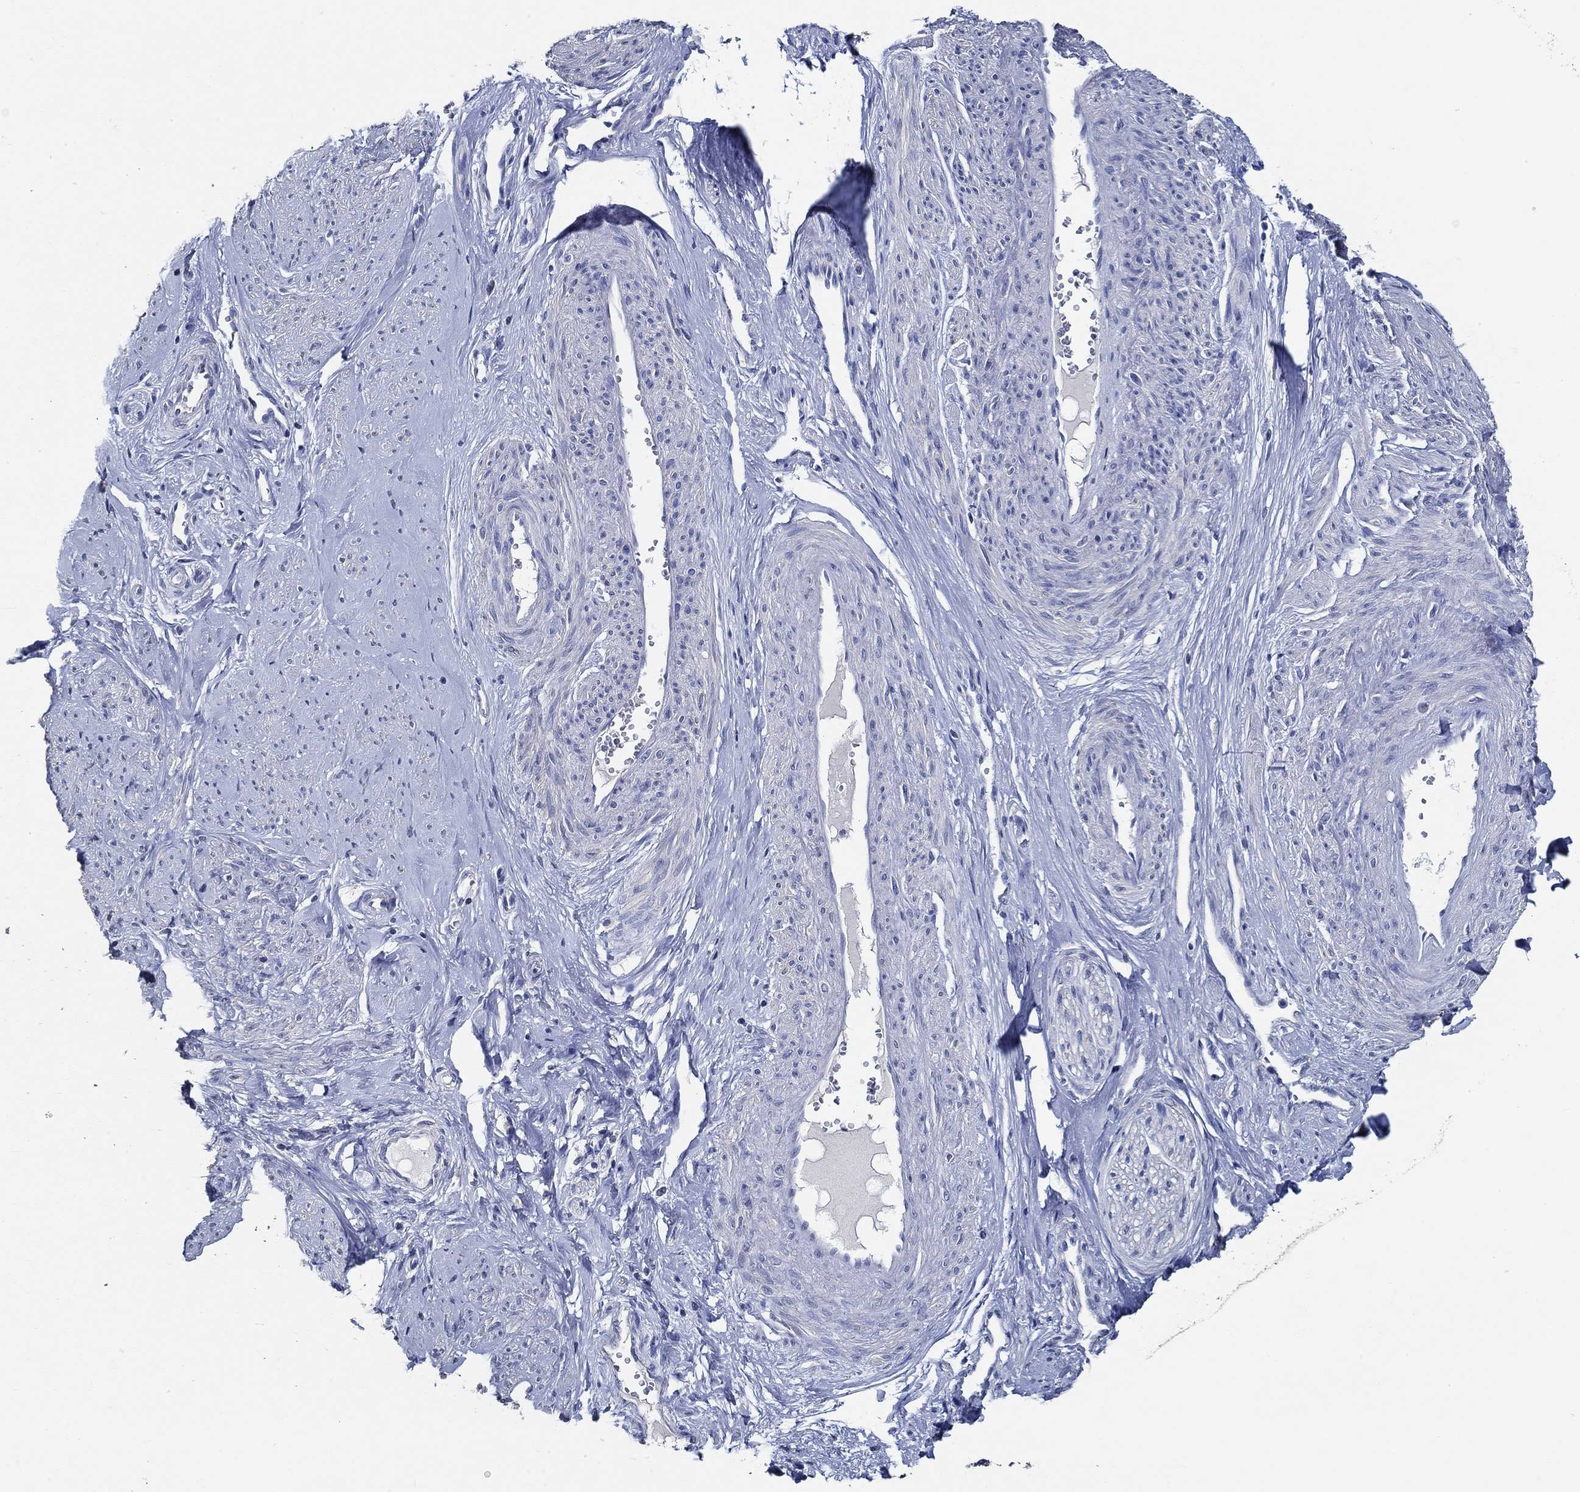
{"staining": {"intensity": "negative", "quantity": "none", "location": "none"}, "tissue": "smooth muscle", "cell_type": "Smooth muscle cells", "image_type": "normal", "snomed": [{"axis": "morphology", "description": "Normal tissue, NOS"}, {"axis": "topography", "description": "Smooth muscle"}], "caption": "There is no significant staining in smooth muscle cells of smooth muscle. (Stains: DAB (3,3'-diaminobenzidine) immunohistochemistry (IHC) with hematoxylin counter stain, Microscopy: brightfield microscopy at high magnification).", "gene": "DOCK3", "patient": {"sex": "female", "age": 48}}